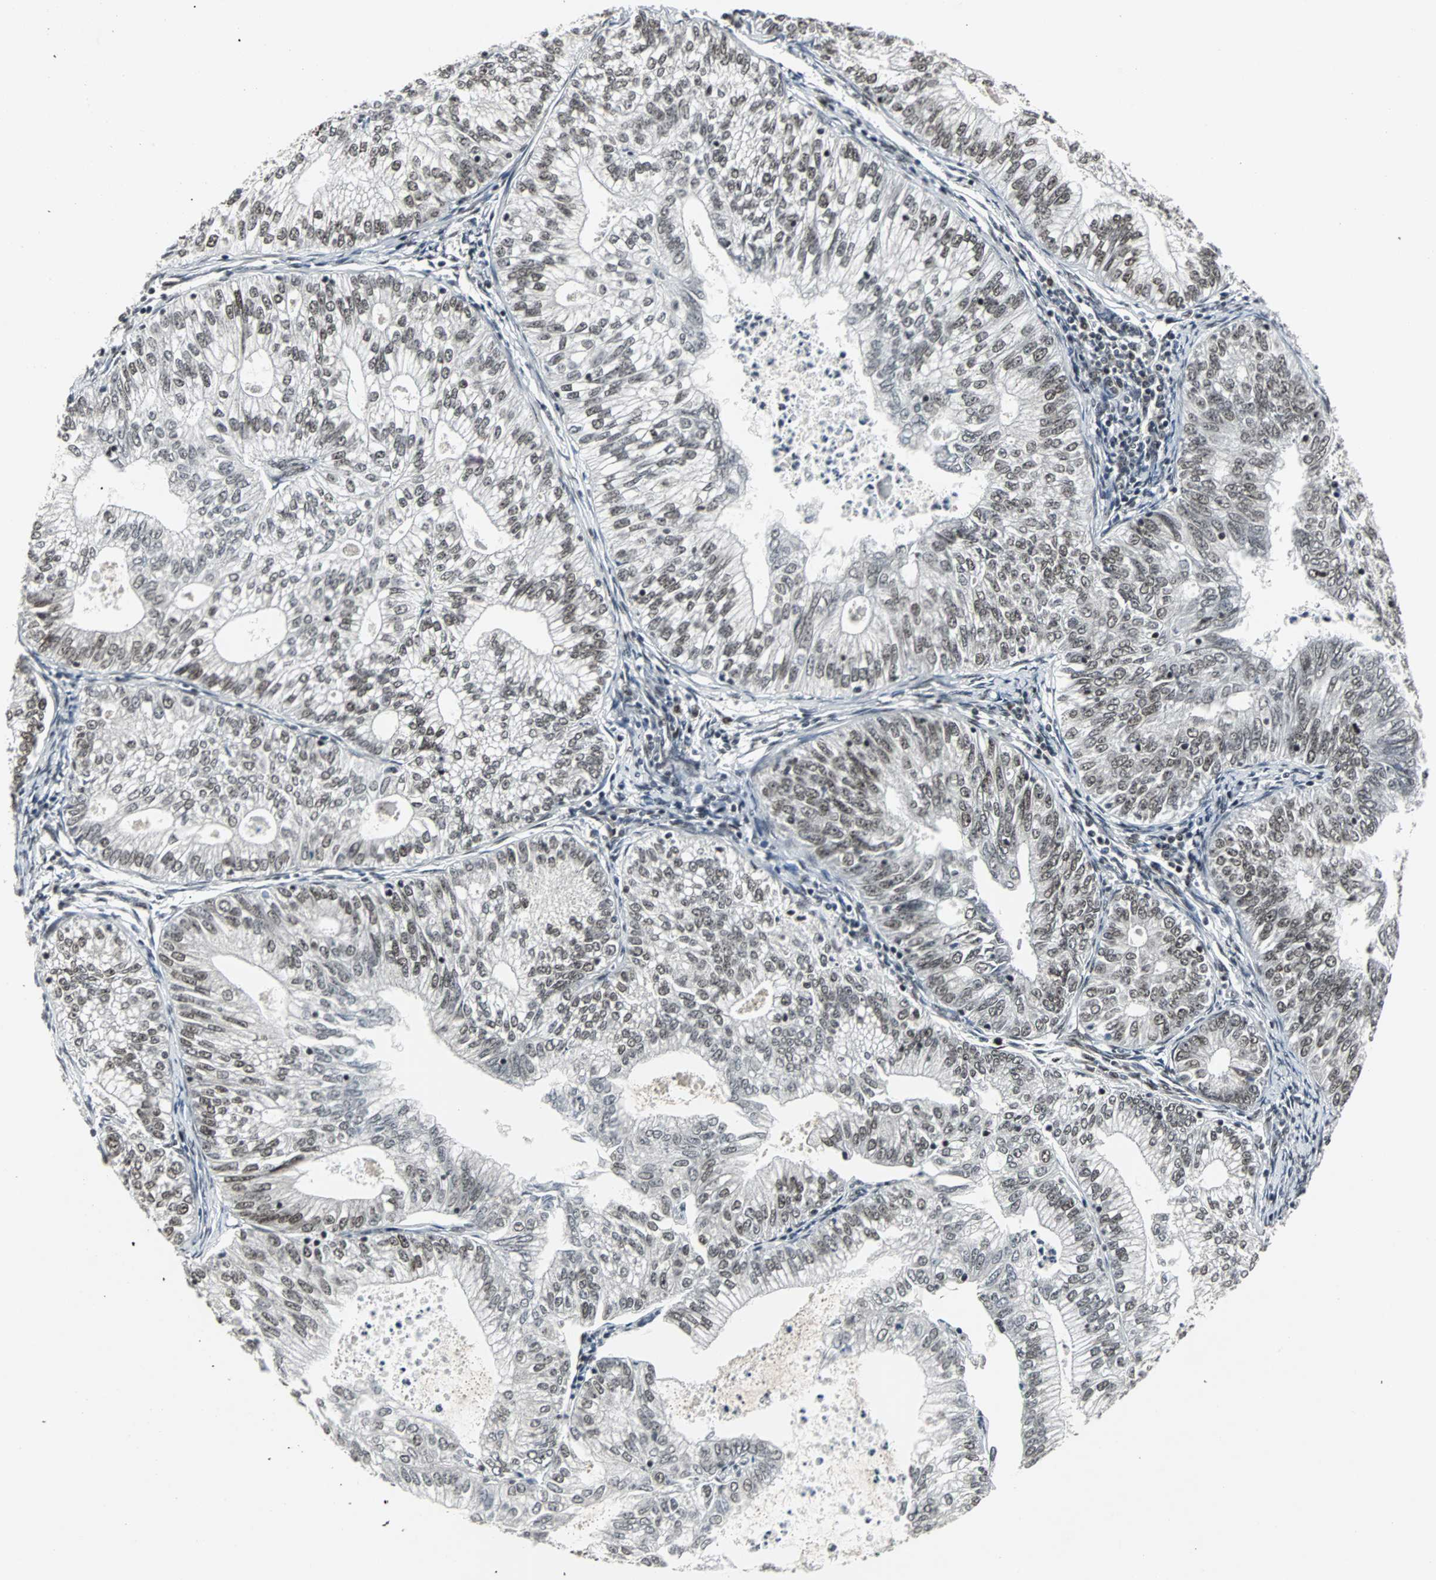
{"staining": {"intensity": "weak", "quantity": "25%-75%", "location": "nuclear"}, "tissue": "endometrial cancer", "cell_type": "Tumor cells", "image_type": "cancer", "snomed": [{"axis": "morphology", "description": "Adenocarcinoma, NOS"}, {"axis": "topography", "description": "Endometrium"}], "caption": "Endometrial adenocarcinoma was stained to show a protein in brown. There is low levels of weak nuclear expression in about 25%-75% of tumor cells.", "gene": "PNKP", "patient": {"sex": "female", "age": 69}}